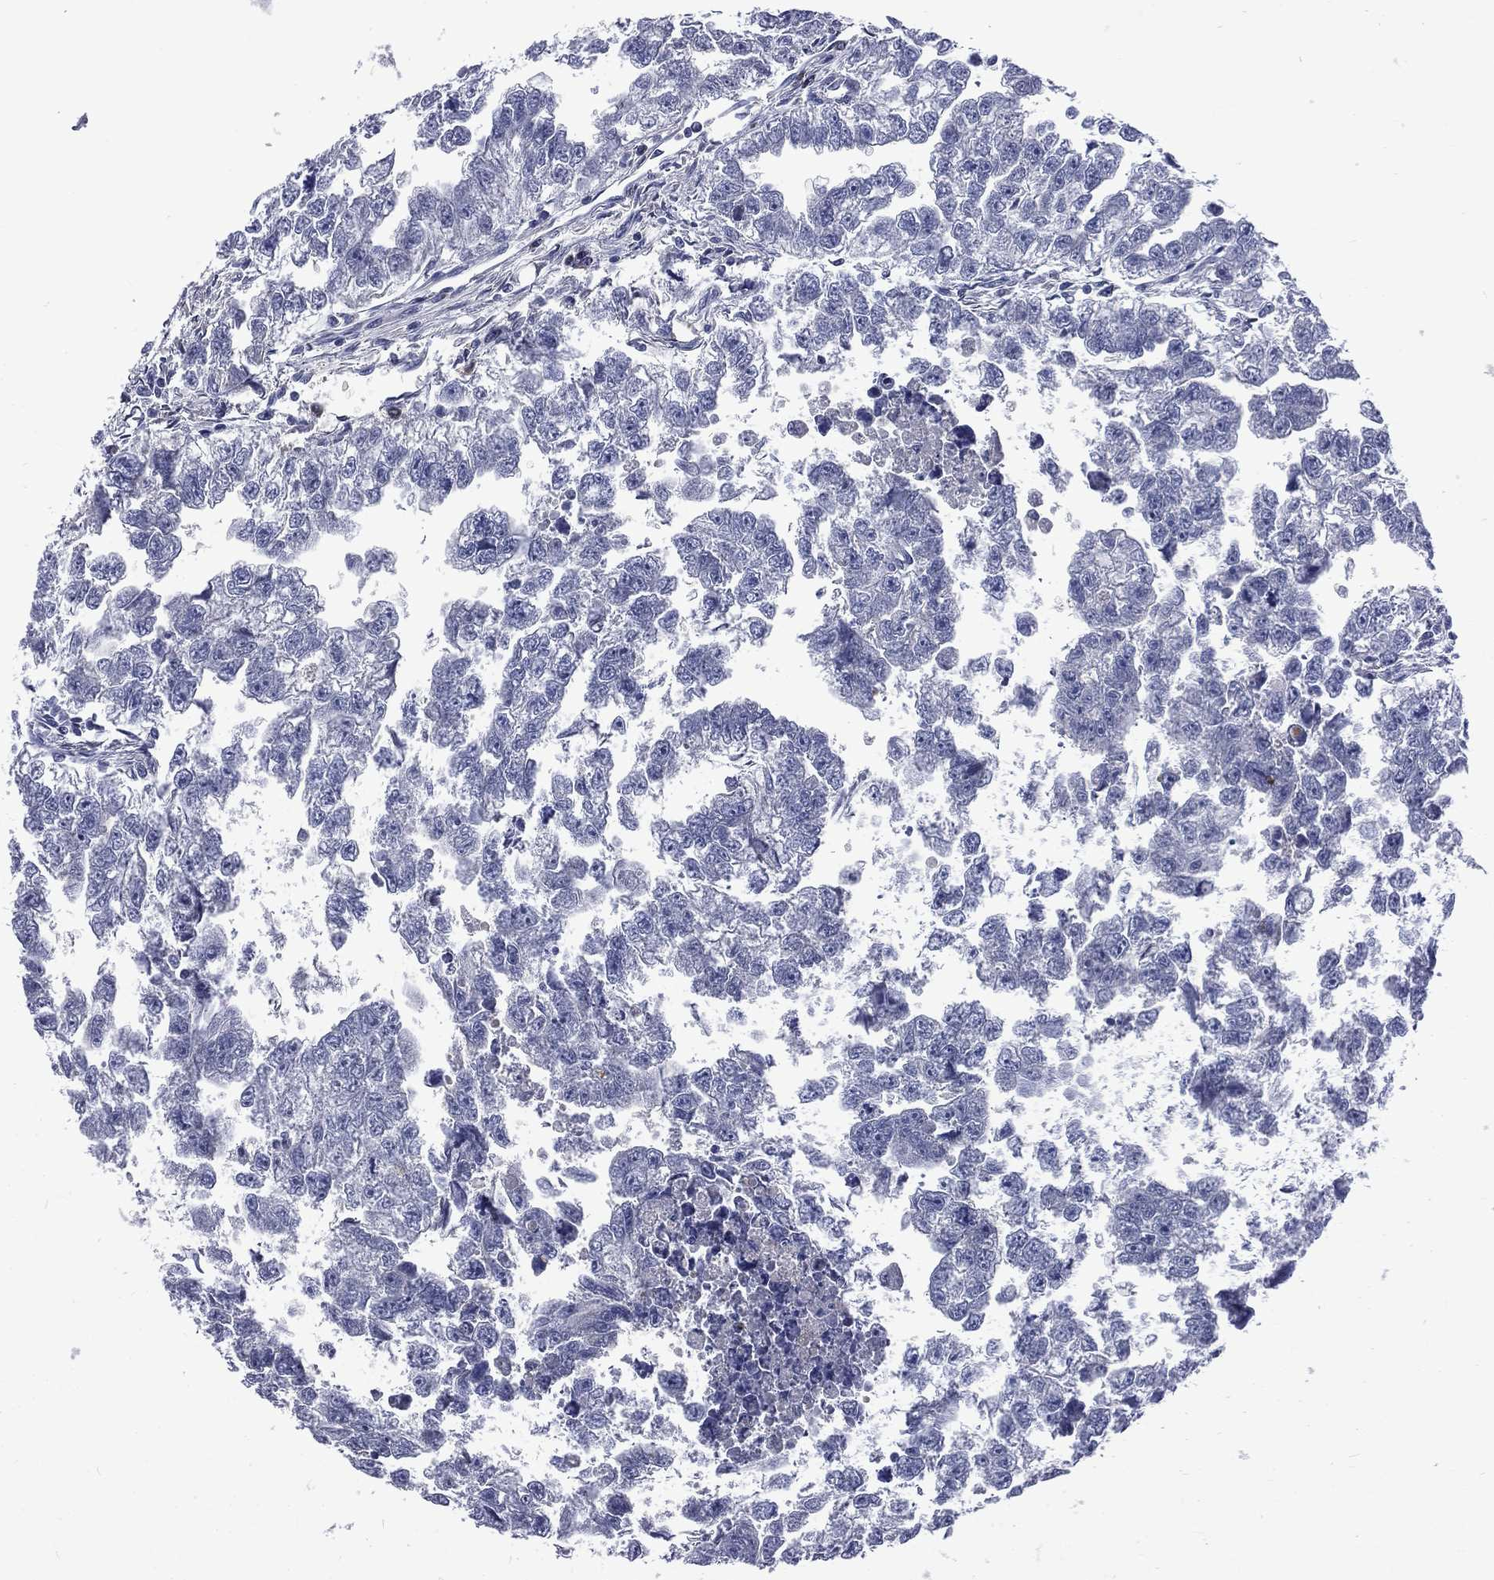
{"staining": {"intensity": "negative", "quantity": "none", "location": "none"}, "tissue": "testis cancer", "cell_type": "Tumor cells", "image_type": "cancer", "snomed": [{"axis": "morphology", "description": "Carcinoma, Embryonal, NOS"}, {"axis": "morphology", "description": "Teratoma, malignant, NOS"}, {"axis": "topography", "description": "Testis"}], "caption": "IHC histopathology image of neoplastic tissue: testis embryonal carcinoma stained with DAB displays no significant protein expression in tumor cells.", "gene": "CA12", "patient": {"sex": "male", "age": 44}}